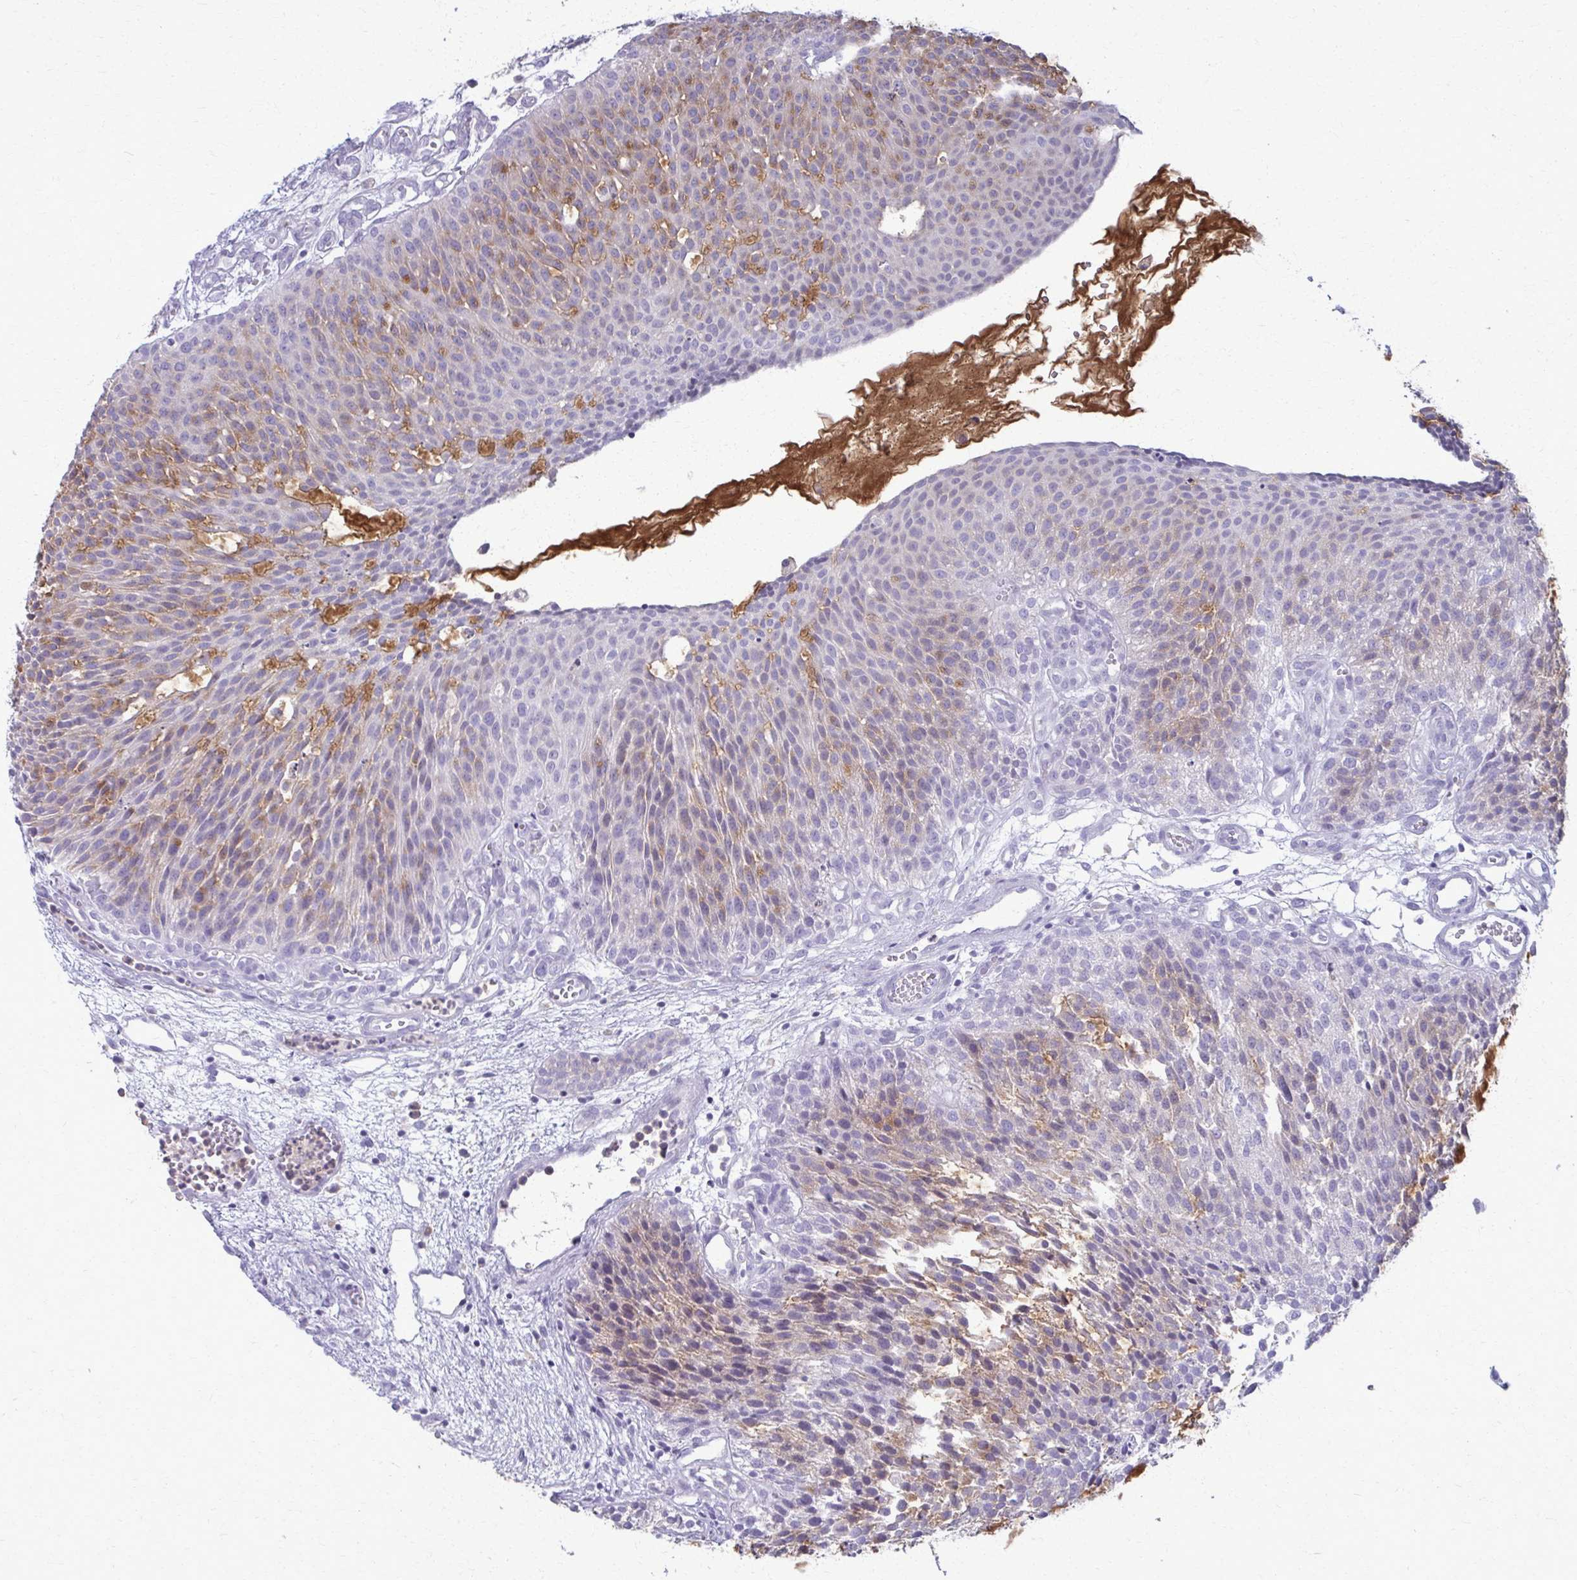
{"staining": {"intensity": "moderate", "quantity": "25%-75%", "location": "cytoplasmic/membranous"}, "tissue": "urothelial cancer", "cell_type": "Tumor cells", "image_type": "cancer", "snomed": [{"axis": "morphology", "description": "Urothelial carcinoma, NOS"}, {"axis": "topography", "description": "Urinary bladder"}], "caption": "About 25%-75% of tumor cells in human urothelial cancer show moderate cytoplasmic/membranous protein staining as visualized by brown immunohistochemical staining.", "gene": "ACSM2B", "patient": {"sex": "male", "age": 84}}